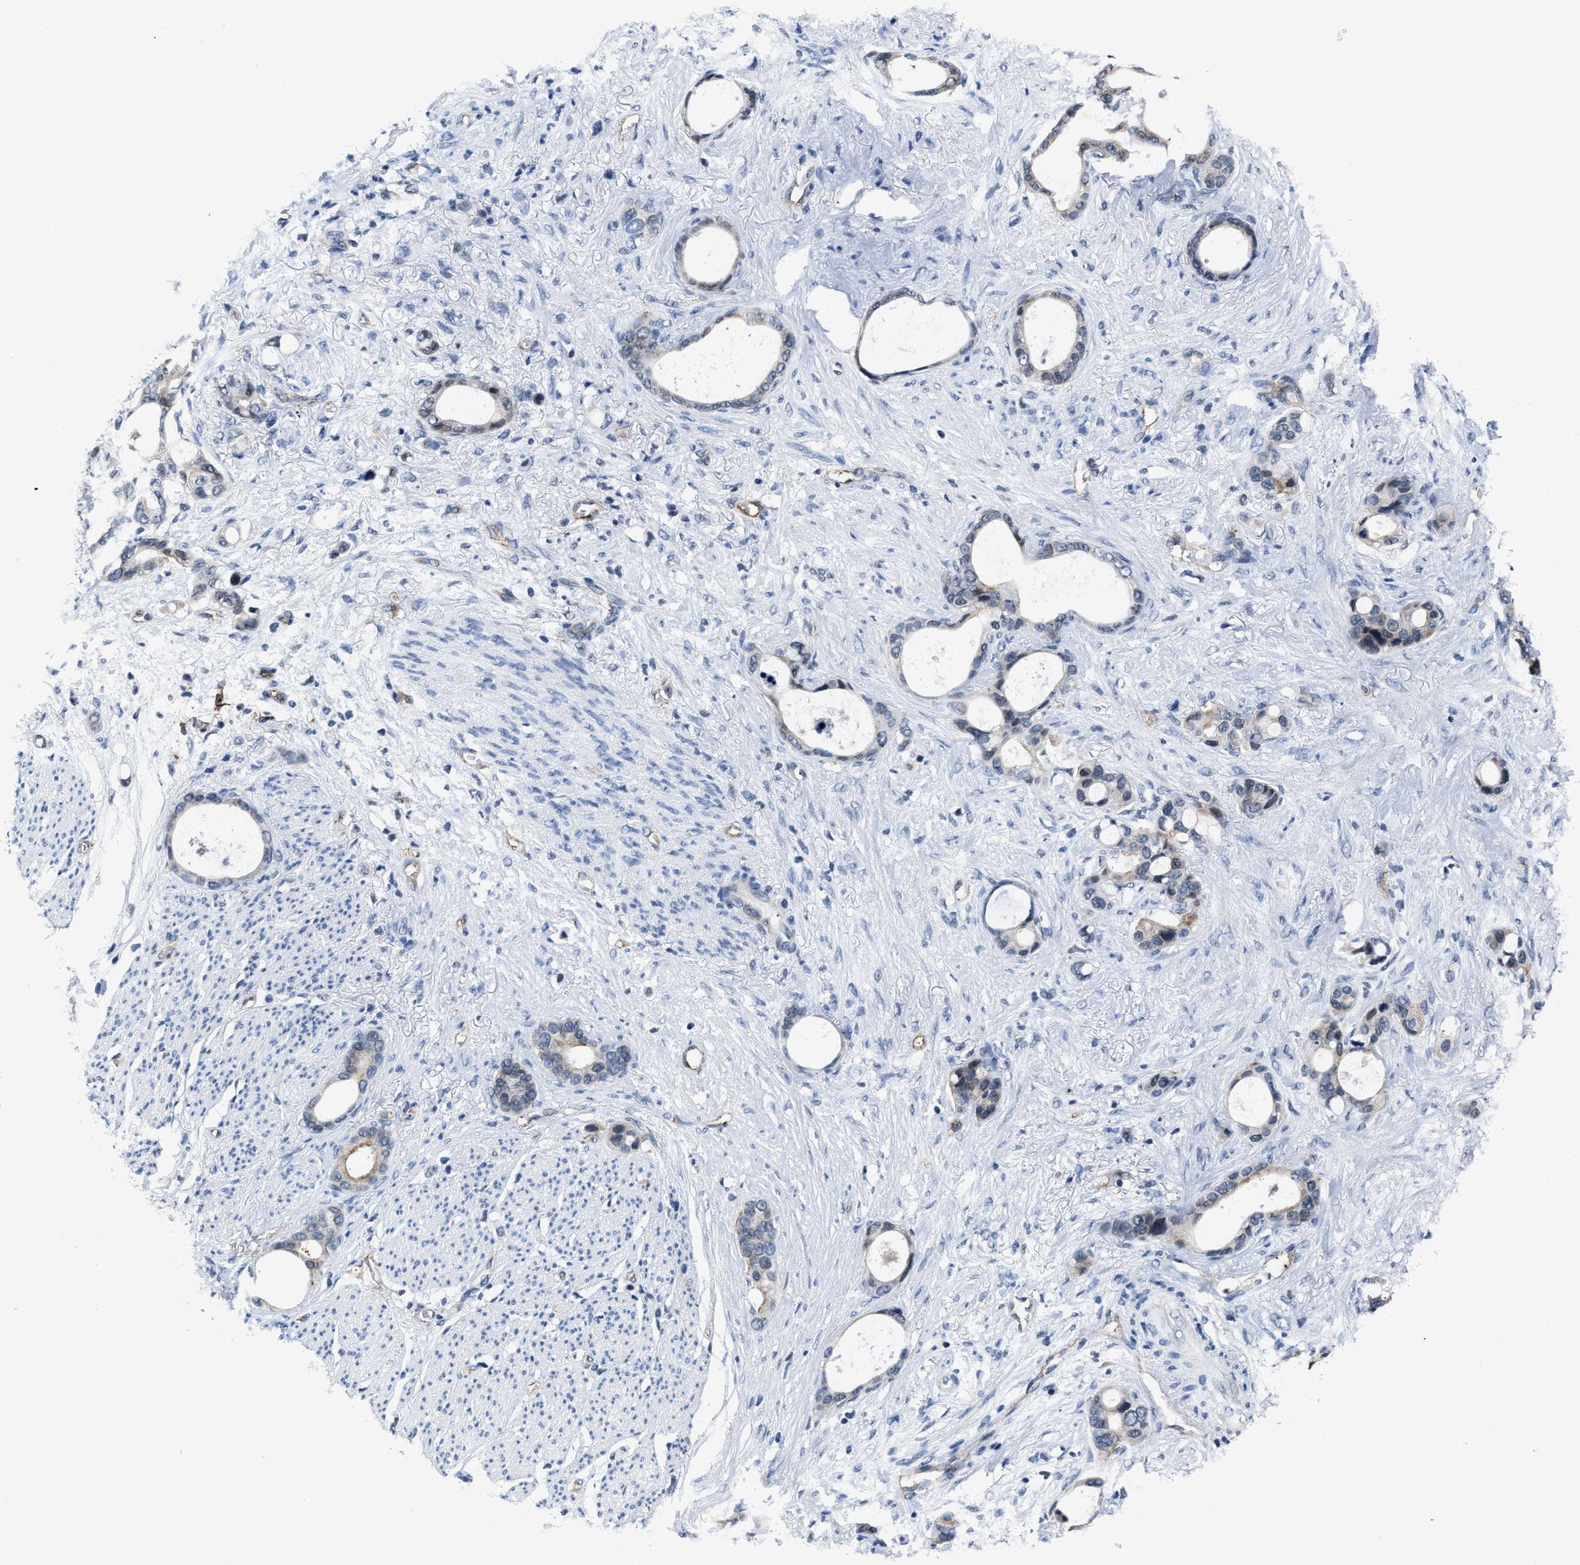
{"staining": {"intensity": "negative", "quantity": "none", "location": "none"}, "tissue": "stomach cancer", "cell_type": "Tumor cells", "image_type": "cancer", "snomed": [{"axis": "morphology", "description": "Adenocarcinoma, NOS"}, {"axis": "topography", "description": "Stomach"}], "caption": "Tumor cells show no significant expression in stomach cancer.", "gene": "MARCKSL1", "patient": {"sex": "female", "age": 75}}